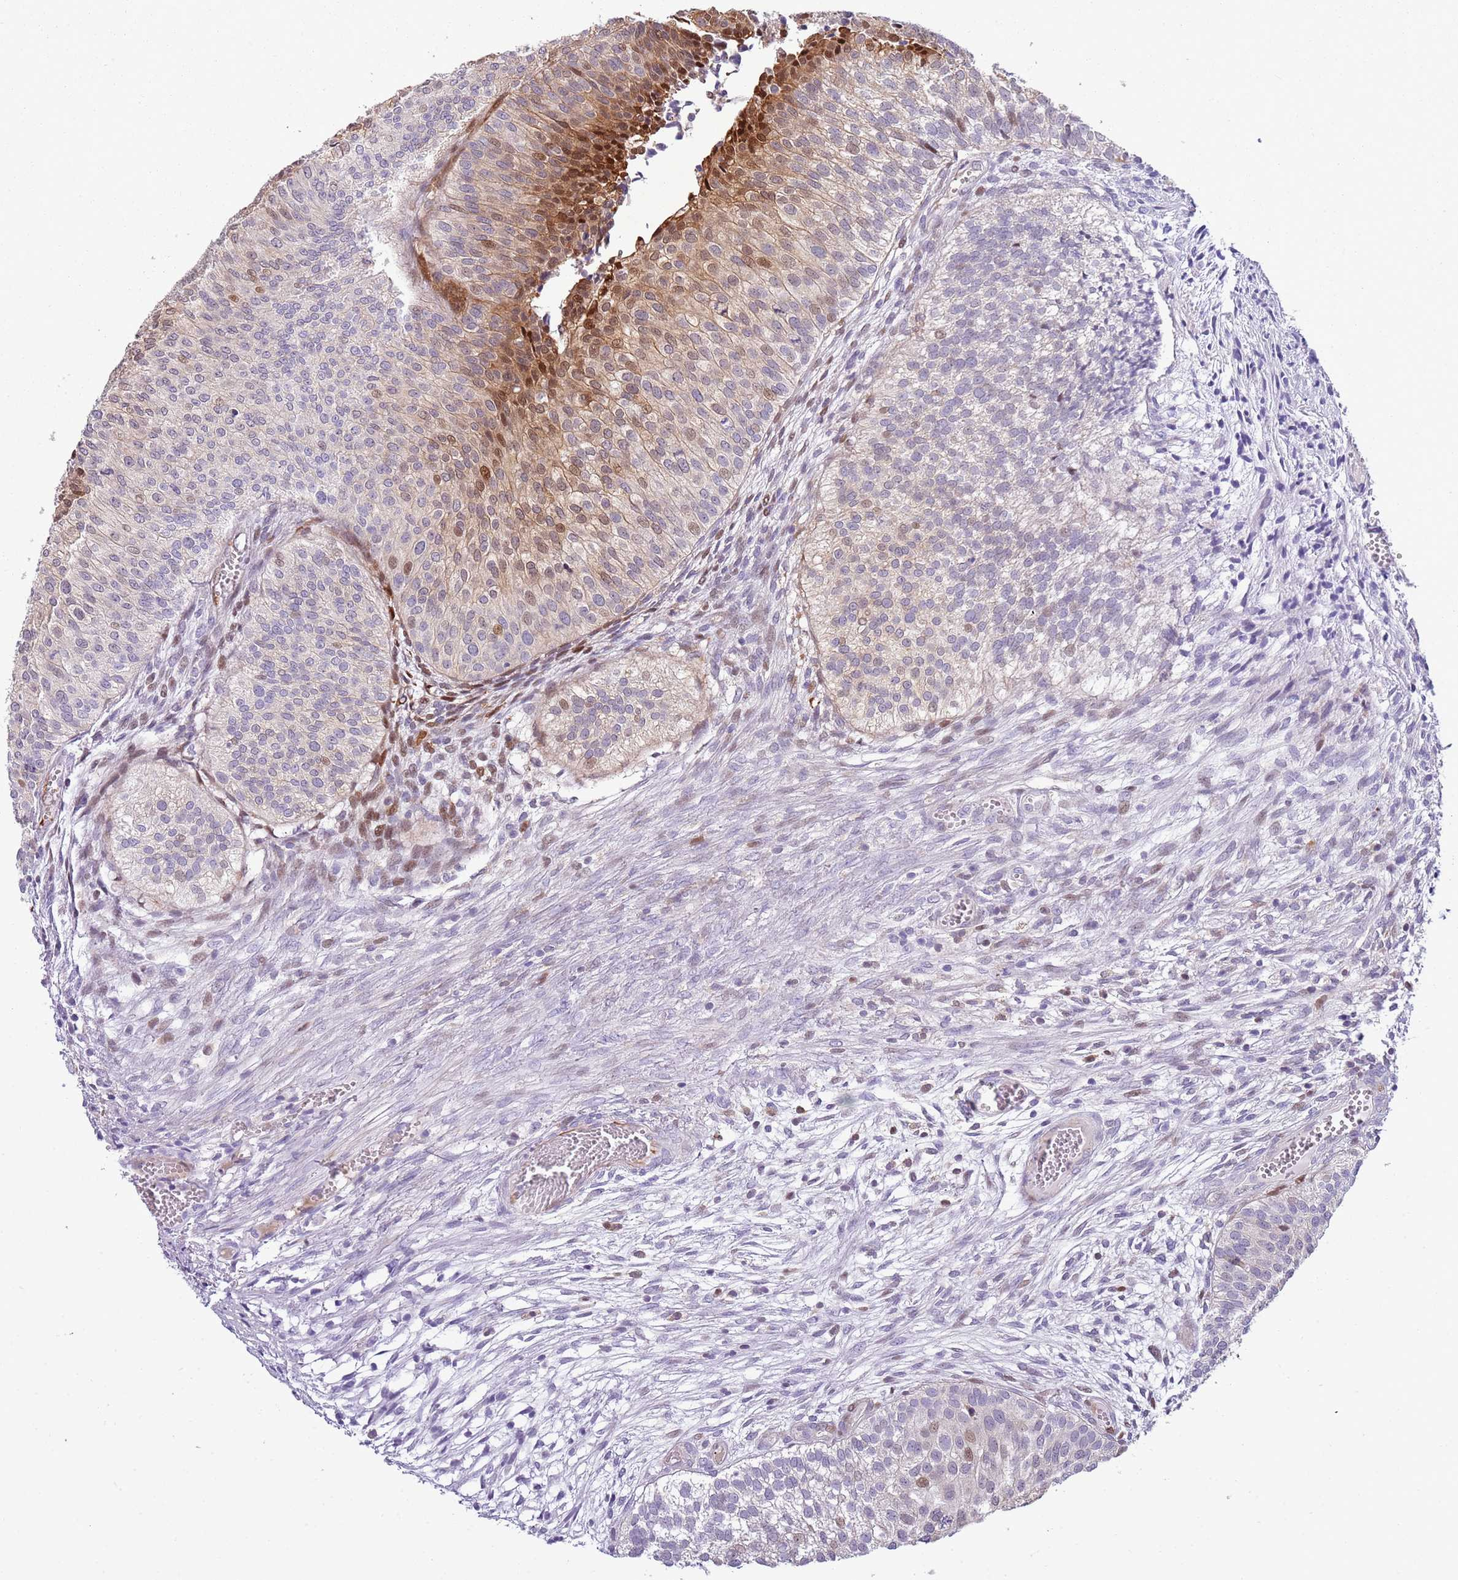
{"staining": {"intensity": "moderate", "quantity": "25%-75%", "location": "cytoplasmic/membranous,nuclear"}, "tissue": "urothelial cancer", "cell_type": "Tumor cells", "image_type": "cancer", "snomed": [{"axis": "morphology", "description": "Urothelial carcinoma, Low grade"}, {"axis": "topography", "description": "Urinary bladder"}], "caption": "Urothelial cancer stained for a protein shows moderate cytoplasmic/membranous and nuclear positivity in tumor cells. The staining is performed using DAB brown chromogen to label protein expression. The nuclei are counter-stained blue using hematoxylin.", "gene": "NBPF6", "patient": {"sex": "male", "age": 84}}